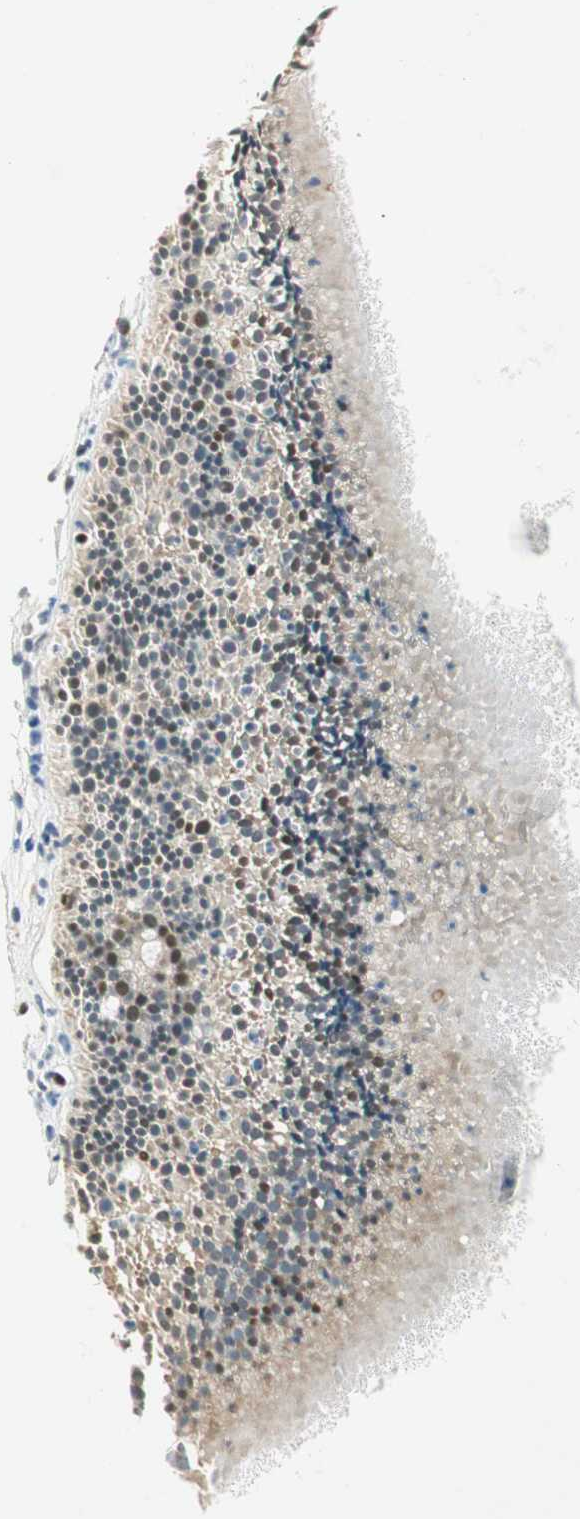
{"staining": {"intensity": "moderate", "quantity": "<25%", "location": "nuclear"}, "tissue": "nasopharynx", "cell_type": "Respiratory epithelial cells", "image_type": "normal", "snomed": [{"axis": "morphology", "description": "Normal tissue, NOS"}, {"axis": "topography", "description": "Nasopharynx"}], "caption": "Human nasopharynx stained for a protein (brown) demonstrates moderate nuclear positive staining in approximately <25% of respiratory epithelial cells.", "gene": "MSX2", "patient": {"sex": "female", "age": 54}}